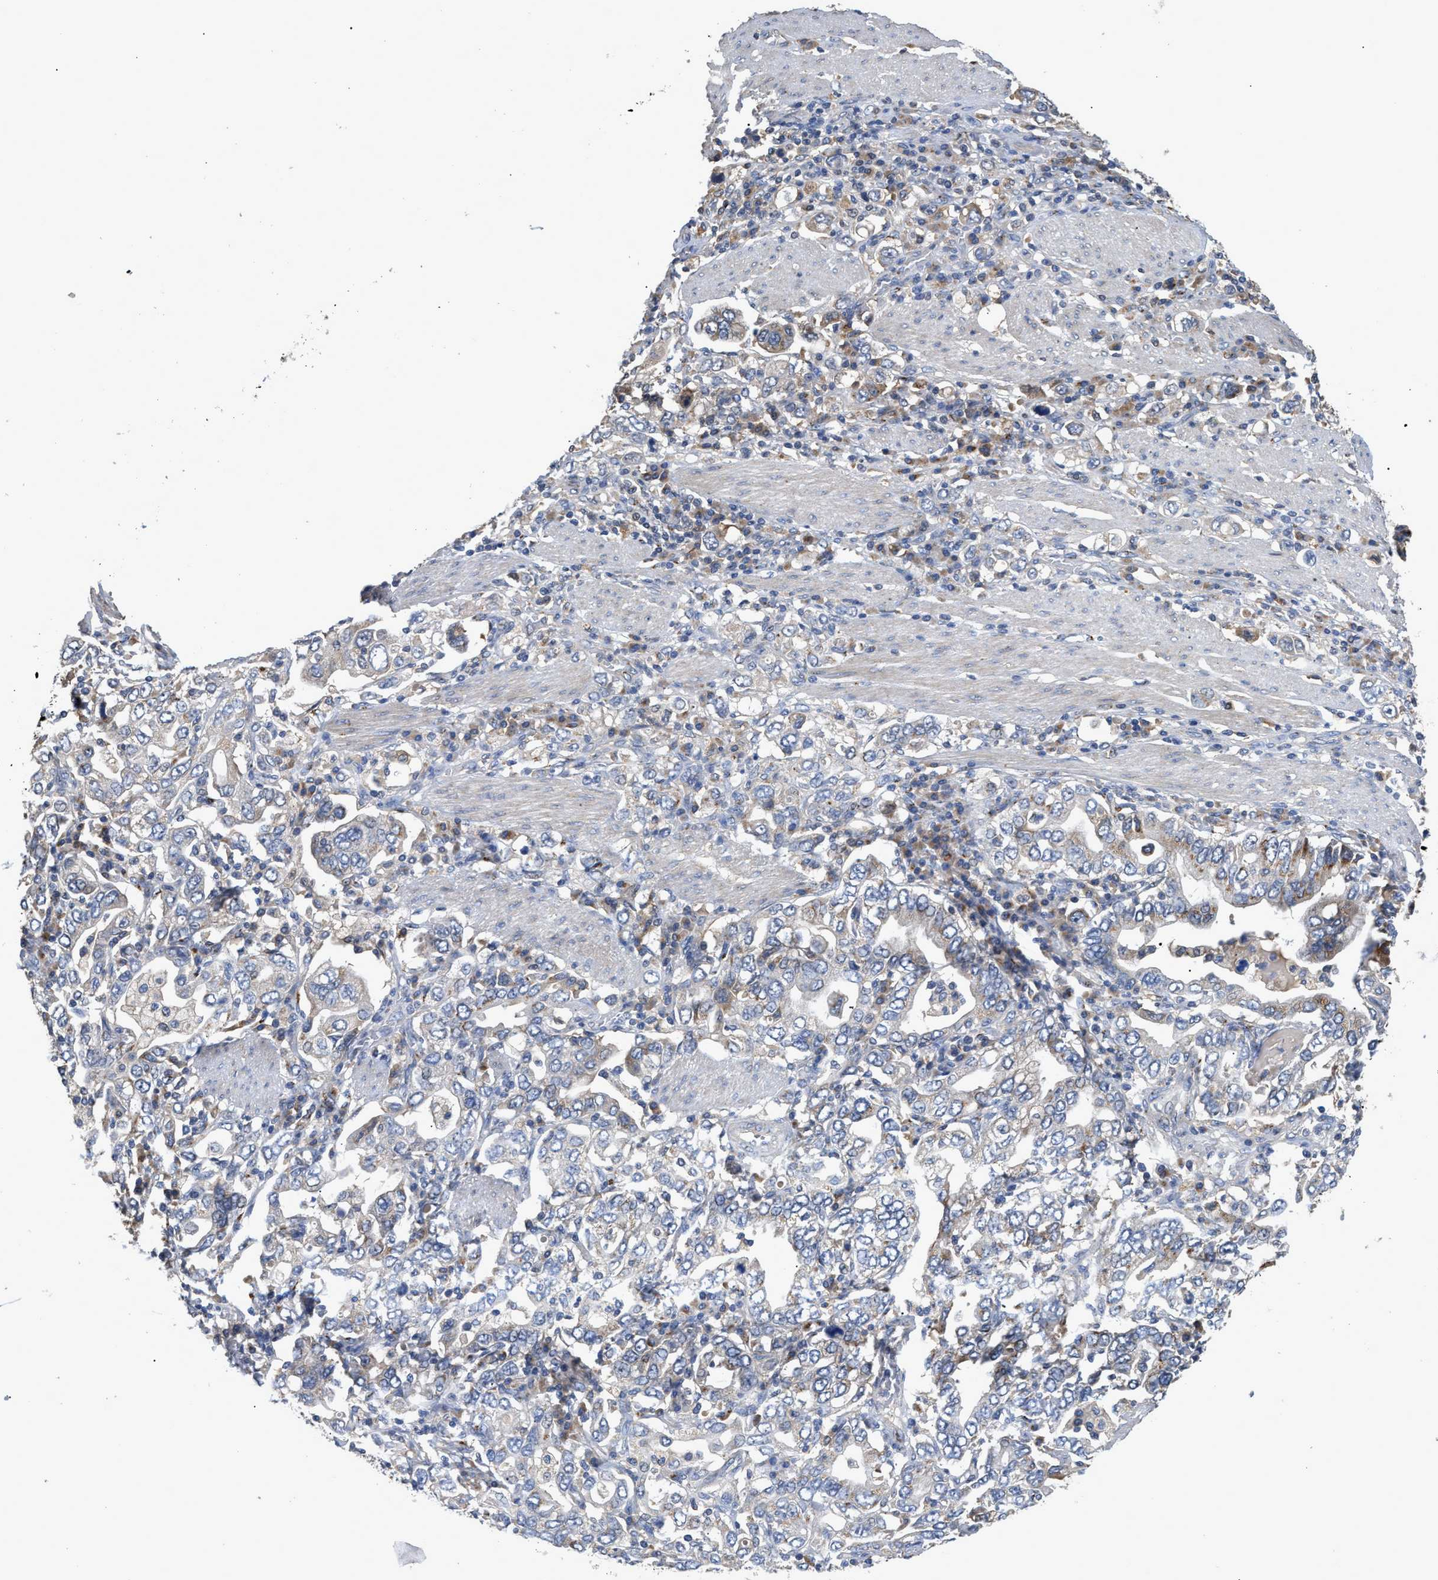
{"staining": {"intensity": "negative", "quantity": "none", "location": "none"}, "tissue": "stomach cancer", "cell_type": "Tumor cells", "image_type": "cancer", "snomed": [{"axis": "morphology", "description": "Adenocarcinoma, NOS"}, {"axis": "topography", "description": "Stomach, upper"}], "caption": "Immunohistochemistry (IHC) image of neoplastic tissue: stomach cancer stained with DAB exhibits no significant protein staining in tumor cells. (Immunohistochemistry (IHC), brightfield microscopy, high magnification).", "gene": "SIK2", "patient": {"sex": "male", "age": 62}}